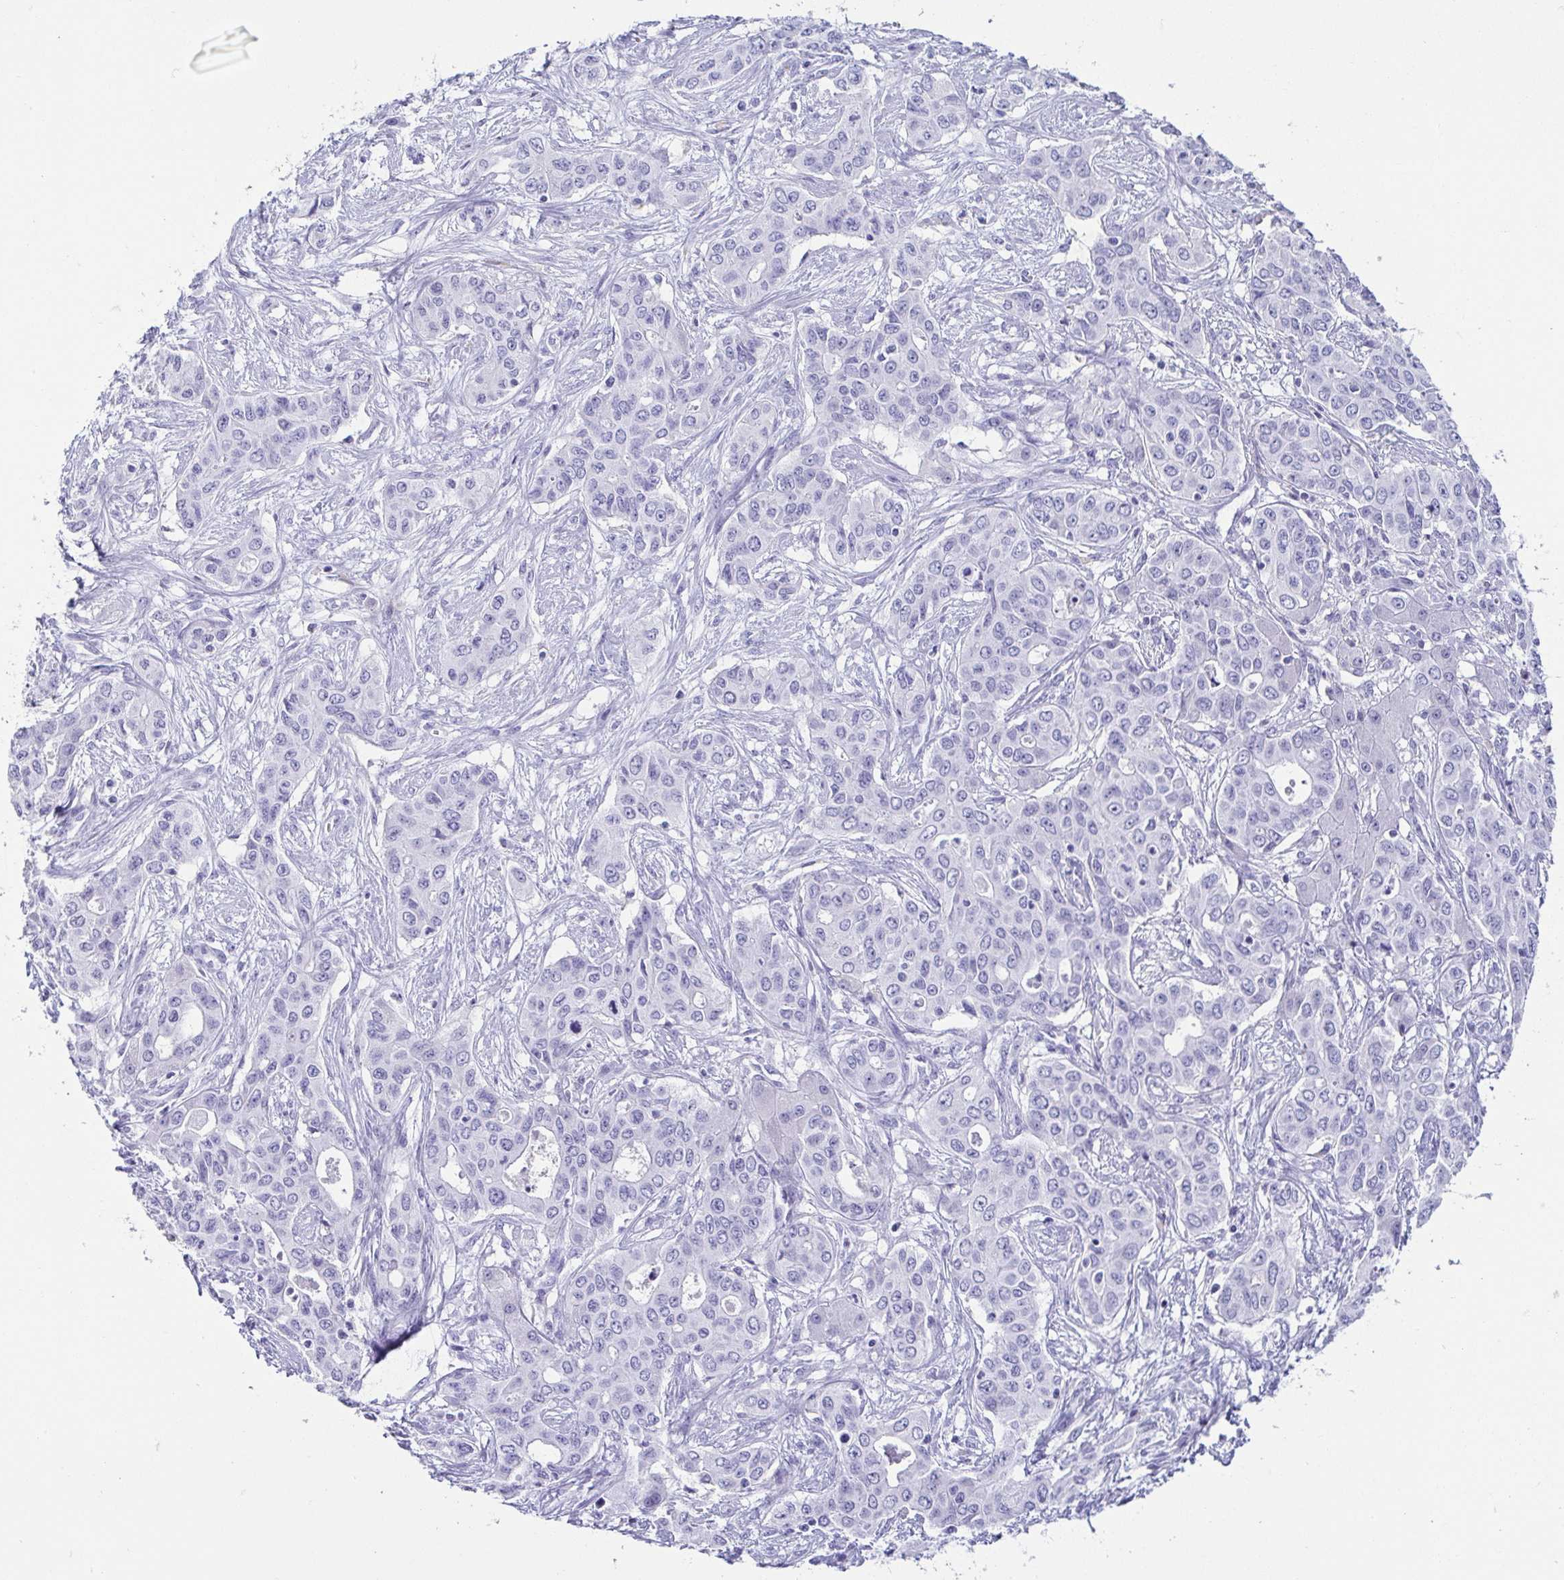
{"staining": {"intensity": "negative", "quantity": "none", "location": "none"}, "tissue": "liver cancer", "cell_type": "Tumor cells", "image_type": "cancer", "snomed": [{"axis": "morphology", "description": "Cholangiocarcinoma"}, {"axis": "topography", "description": "Liver"}], "caption": "IHC histopathology image of liver cancer stained for a protein (brown), which displays no expression in tumor cells.", "gene": "CD164L2", "patient": {"sex": "female", "age": 65}}